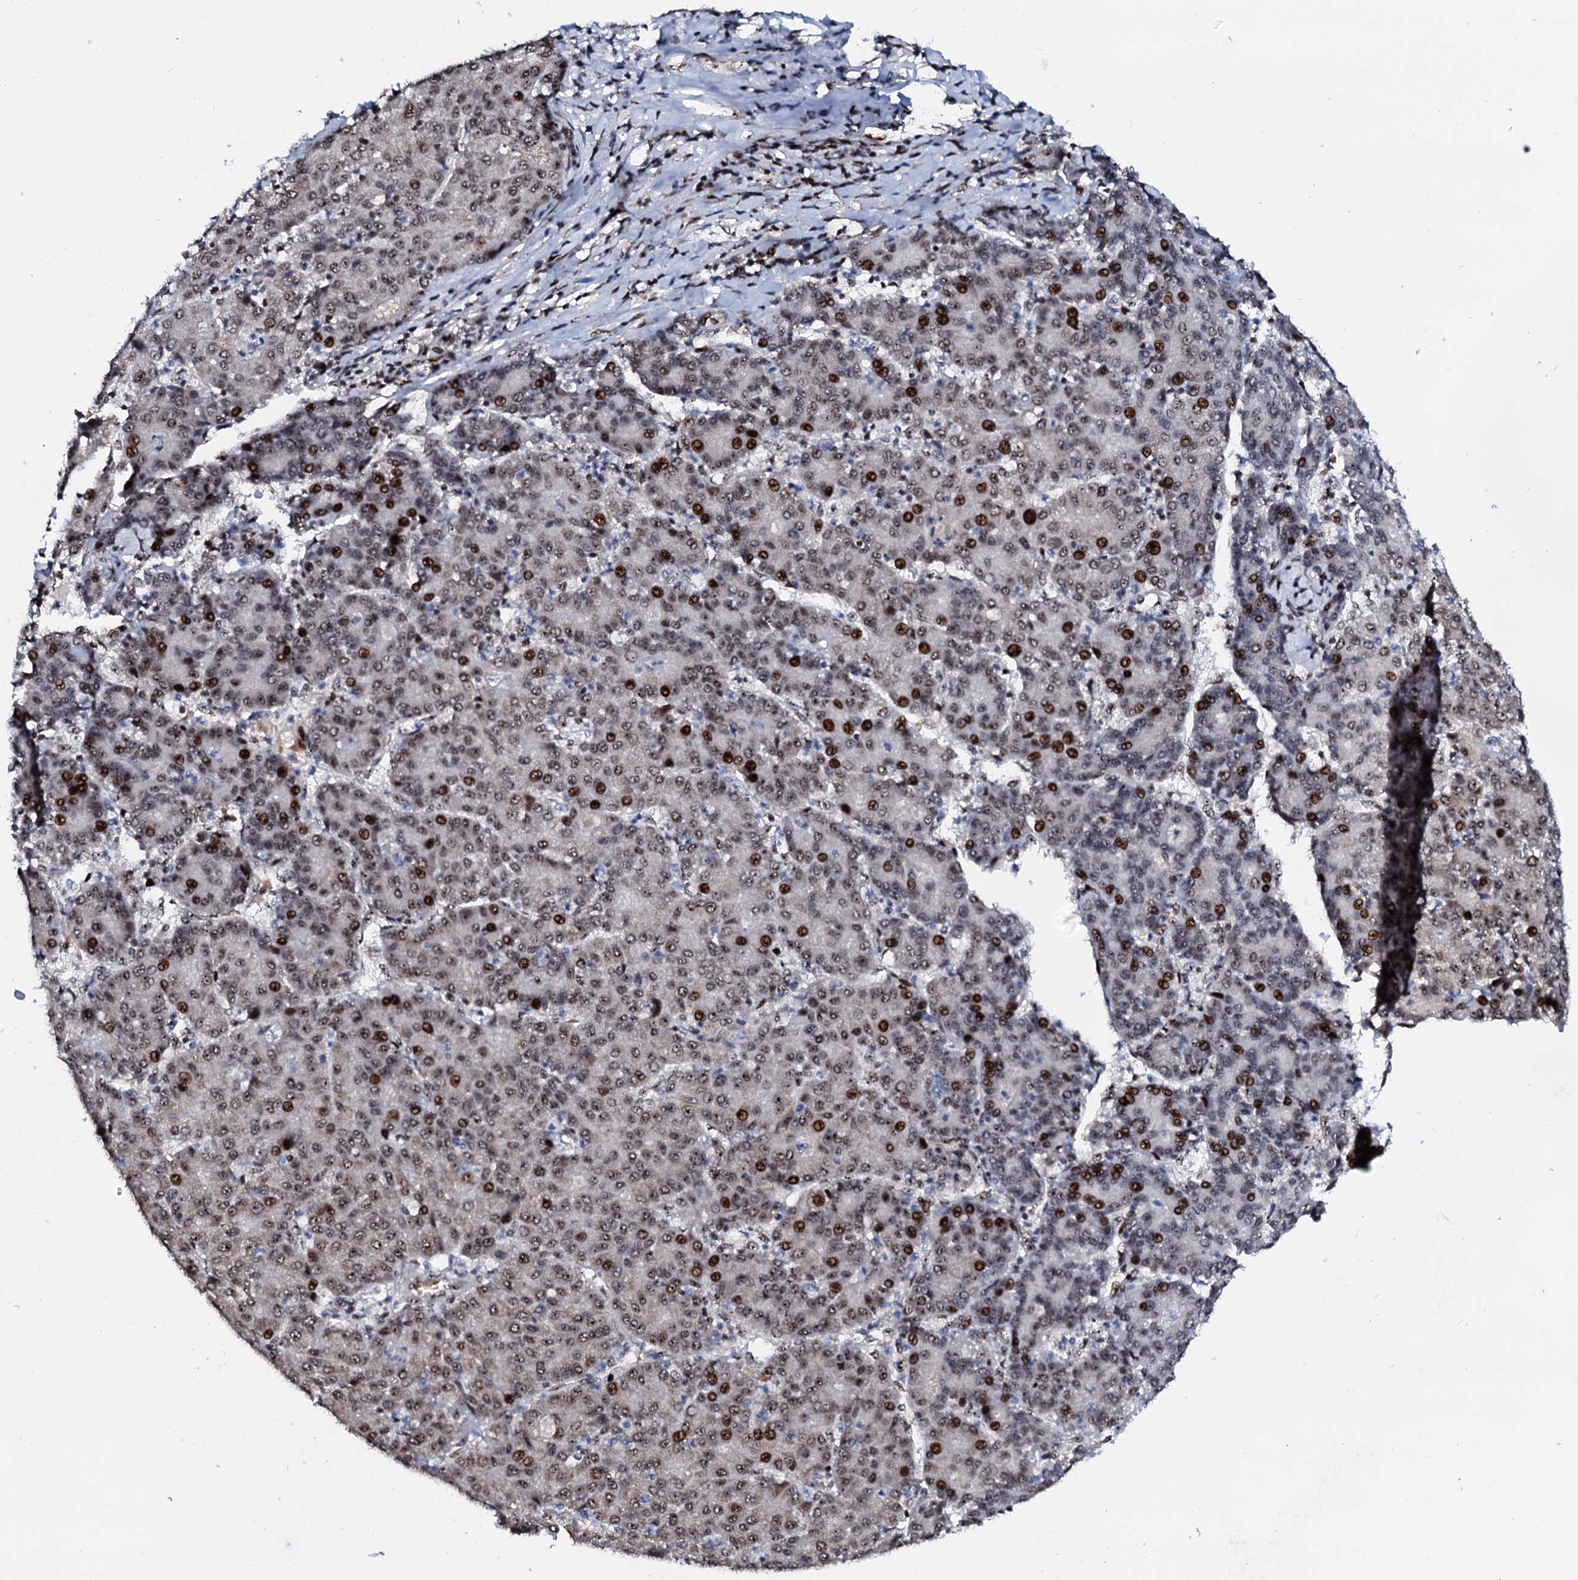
{"staining": {"intensity": "strong", "quantity": "25%-75%", "location": "nuclear"}, "tissue": "liver cancer", "cell_type": "Tumor cells", "image_type": "cancer", "snomed": [{"axis": "morphology", "description": "Carcinoma, Hepatocellular, NOS"}, {"axis": "topography", "description": "Liver"}], "caption": "This photomicrograph demonstrates liver hepatocellular carcinoma stained with immunohistochemistry to label a protein in brown. The nuclear of tumor cells show strong positivity for the protein. Nuclei are counter-stained blue.", "gene": "NEUROG3", "patient": {"sex": "male", "age": 65}}